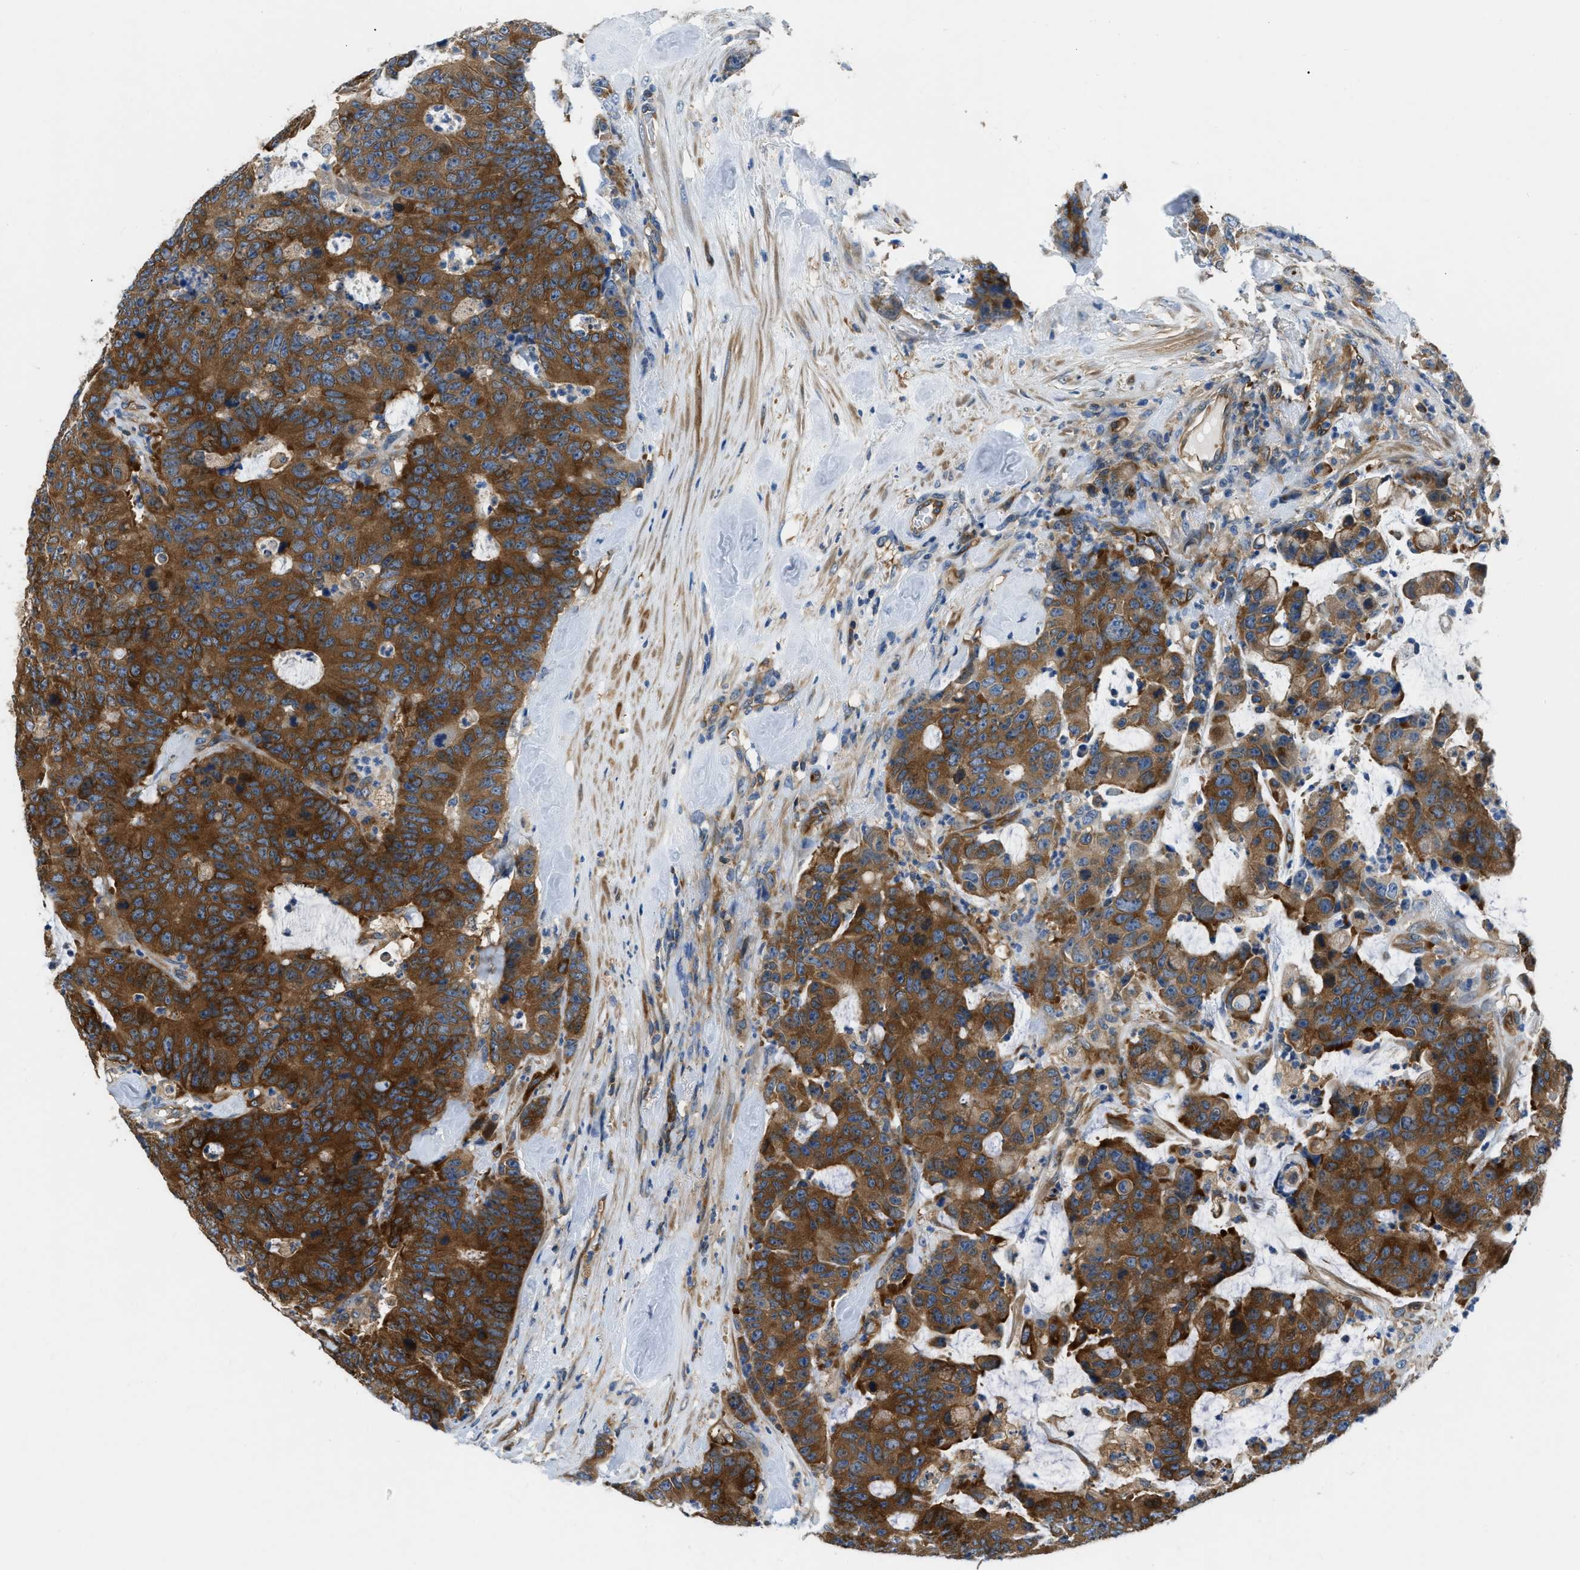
{"staining": {"intensity": "strong", "quantity": ">75%", "location": "cytoplasmic/membranous"}, "tissue": "colorectal cancer", "cell_type": "Tumor cells", "image_type": "cancer", "snomed": [{"axis": "morphology", "description": "Adenocarcinoma, NOS"}, {"axis": "topography", "description": "Colon"}], "caption": "Immunohistochemistry (IHC) staining of colorectal cancer (adenocarcinoma), which shows high levels of strong cytoplasmic/membranous expression in approximately >75% of tumor cells indicating strong cytoplasmic/membranous protein staining. The staining was performed using DAB (3,3'-diaminobenzidine) (brown) for protein detection and nuclei were counterstained in hematoxylin (blue).", "gene": "PFKP", "patient": {"sex": "female", "age": 86}}